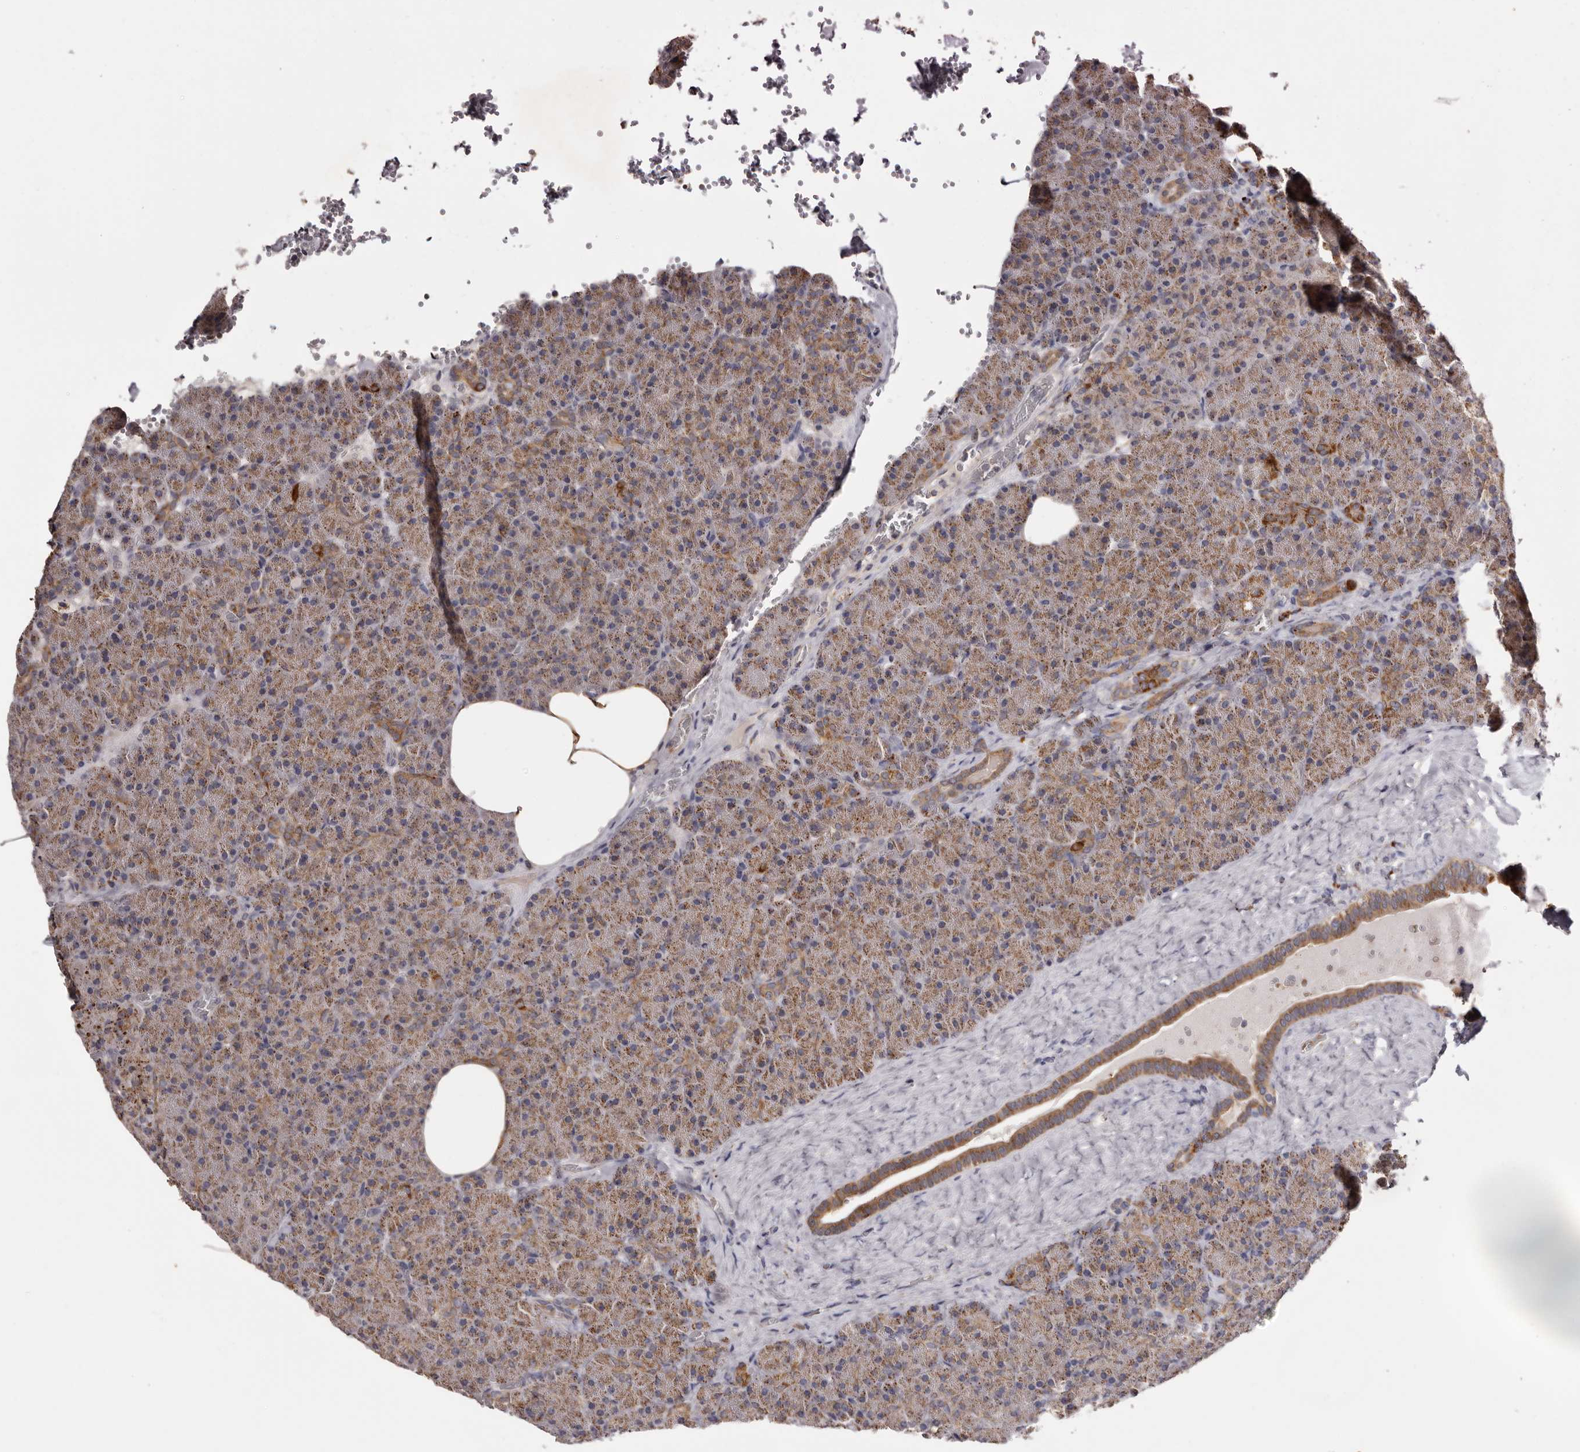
{"staining": {"intensity": "moderate", "quantity": ">75%", "location": "cytoplasmic/membranous"}, "tissue": "pancreas", "cell_type": "Exocrine glandular cells", "image_type": "normal", "snomed": [{"axis": "morphology", "description": "Normal tissue, NOS"}, {"axis": "morphology", "description": "Carcinoid, malignant, NOS"}, {"axis": "topography", "description": "Pancreas"}], "caption": "A high-resolution image shows immunohistochemistry staining of benign pancreas, which demonstrates moderate cytoplasmic/membranous positivity in about >75% of exocrine glandular cells.", "gene": "MECR", "patient": {"sex": "female", "age": 35}}